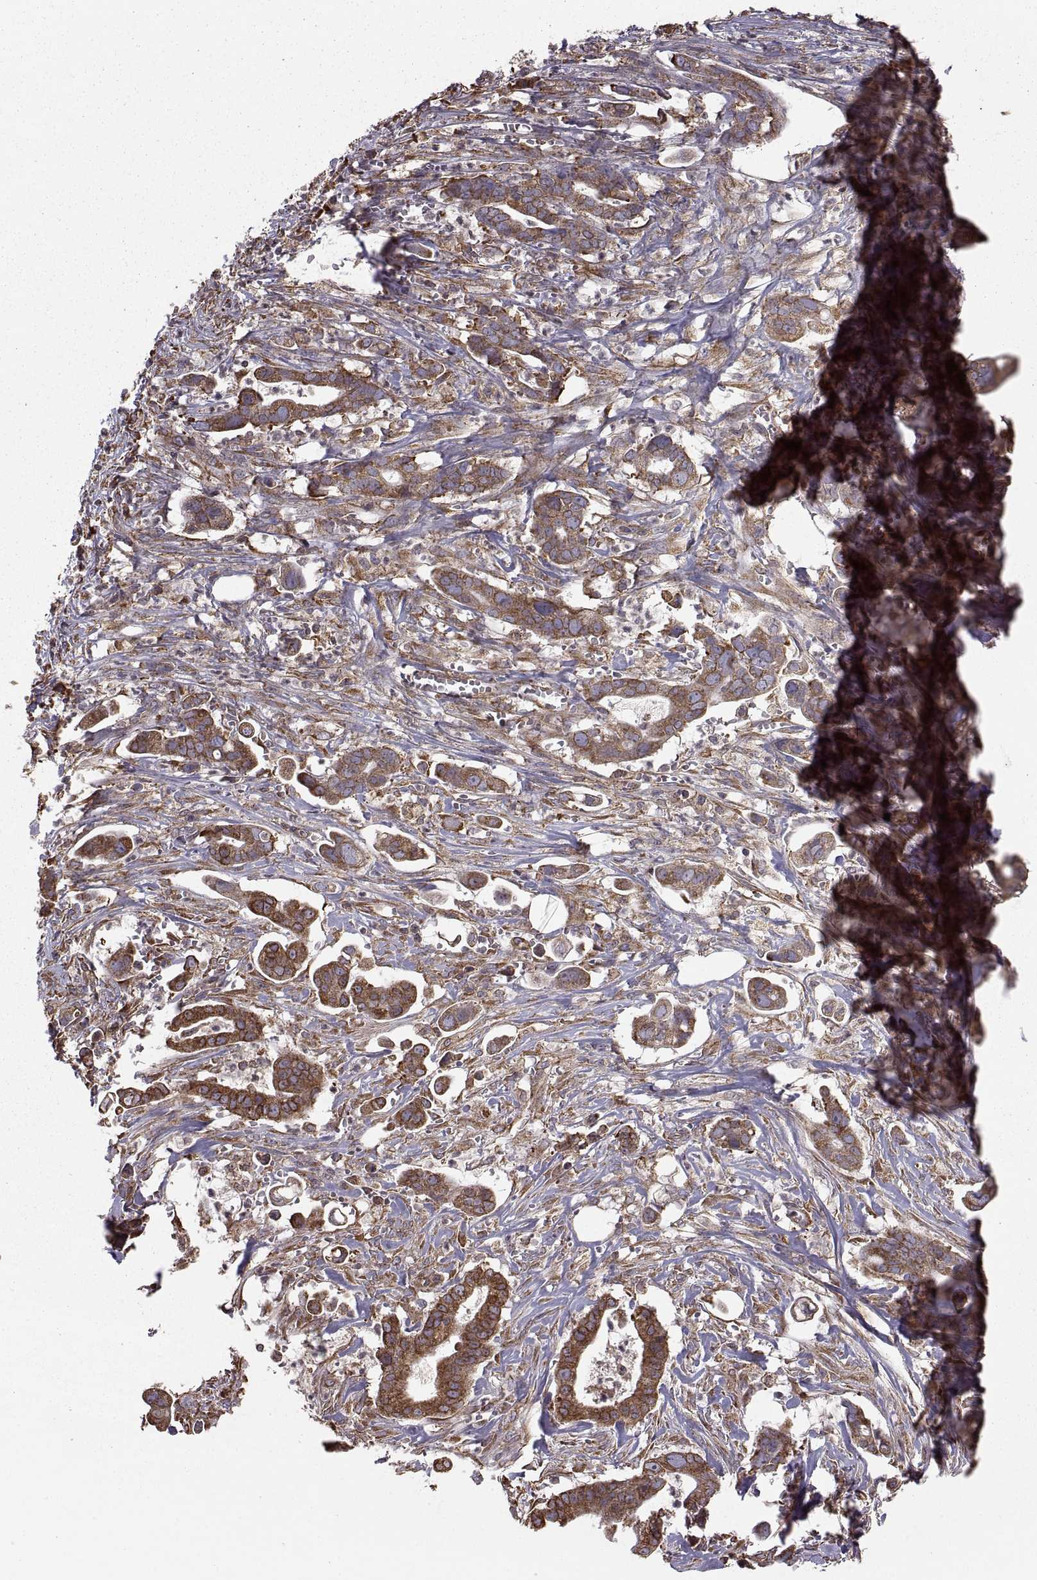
{"staining": {"intensity": "strong", "quantity": ">75%", "location": "cytoplasmic/membranous"}, "tissue": "pancreatic cancer", "cell_type": "Tumor cells", "image_type": "cancer", "snomed": [{"axis": "morphology", "description": "Adenocarcinoma, NOS"}, {"axis": "topography", "description": "Pancreas"}], "caption": "This micrograph shows immunohistochemistry (IHC) staining of human pancreatic cancer, with high strong cytoplasmic/membranous positivity in approximately >75% of tumor cells.", "gene": "PDIA3", "patient": {"sex": "male", "age": 61}}